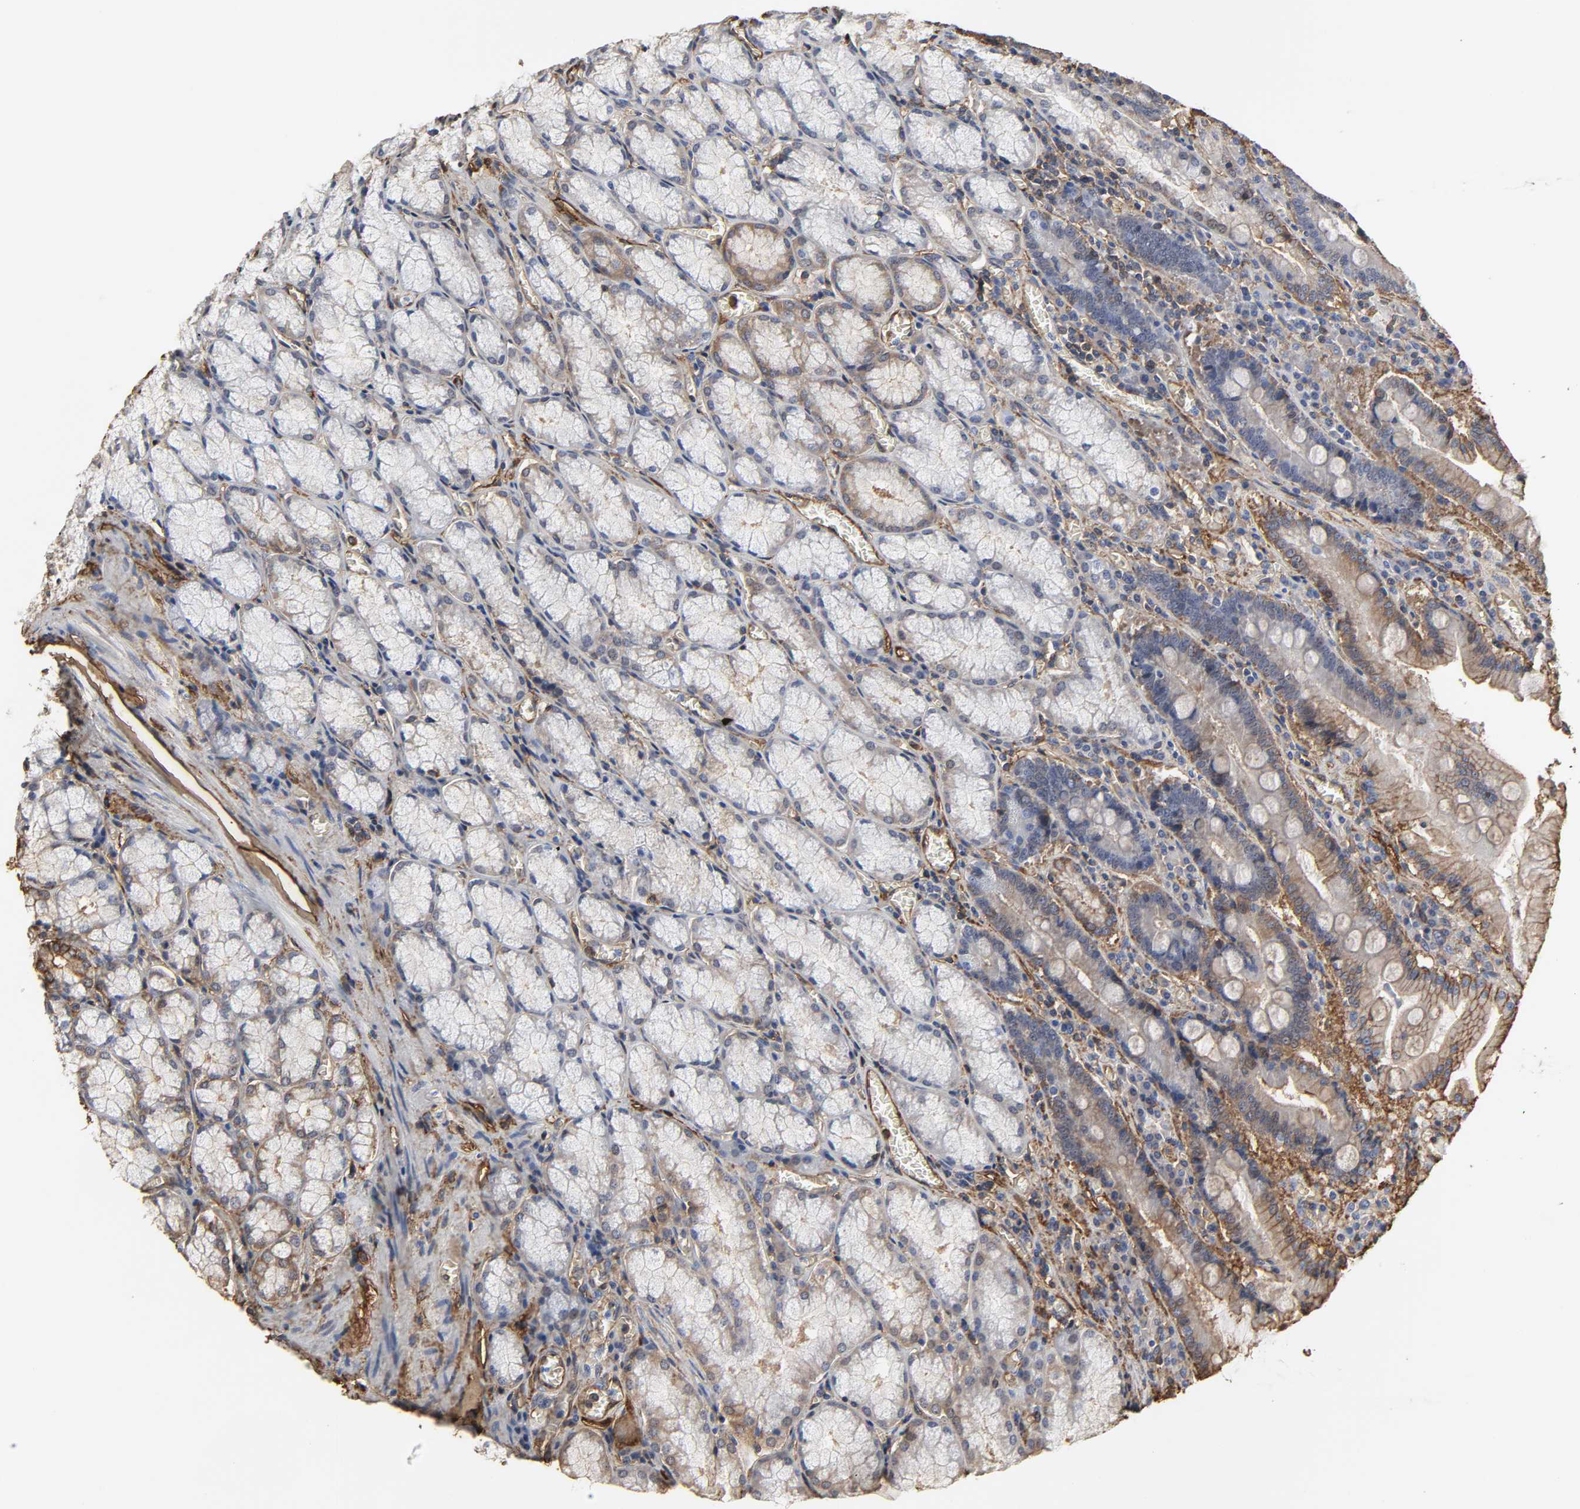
{"staining": {"intensity": "moderate", "quantity": "25%-75%", "location": "cytoplasmic/membranous"}, "tissue": "stomach", "cell_type": "Glandular cells", "image_type": "normal", "snomed": [{"axis": "morphology", "description": "Normal tissue, NOS"}, {"axis": "topography", "description": "Stomach, lower"}], "caption": "Immunohistochemical staining of normal human stomach reveals 25%-75% levels of moderate cytoplasmic/membranous protein expression in approximately 25%-75% of glandular cells. Nuclei are stained in blue.", "gene": "ANXA2", "patient": {"sex": "male", "age": 56}}